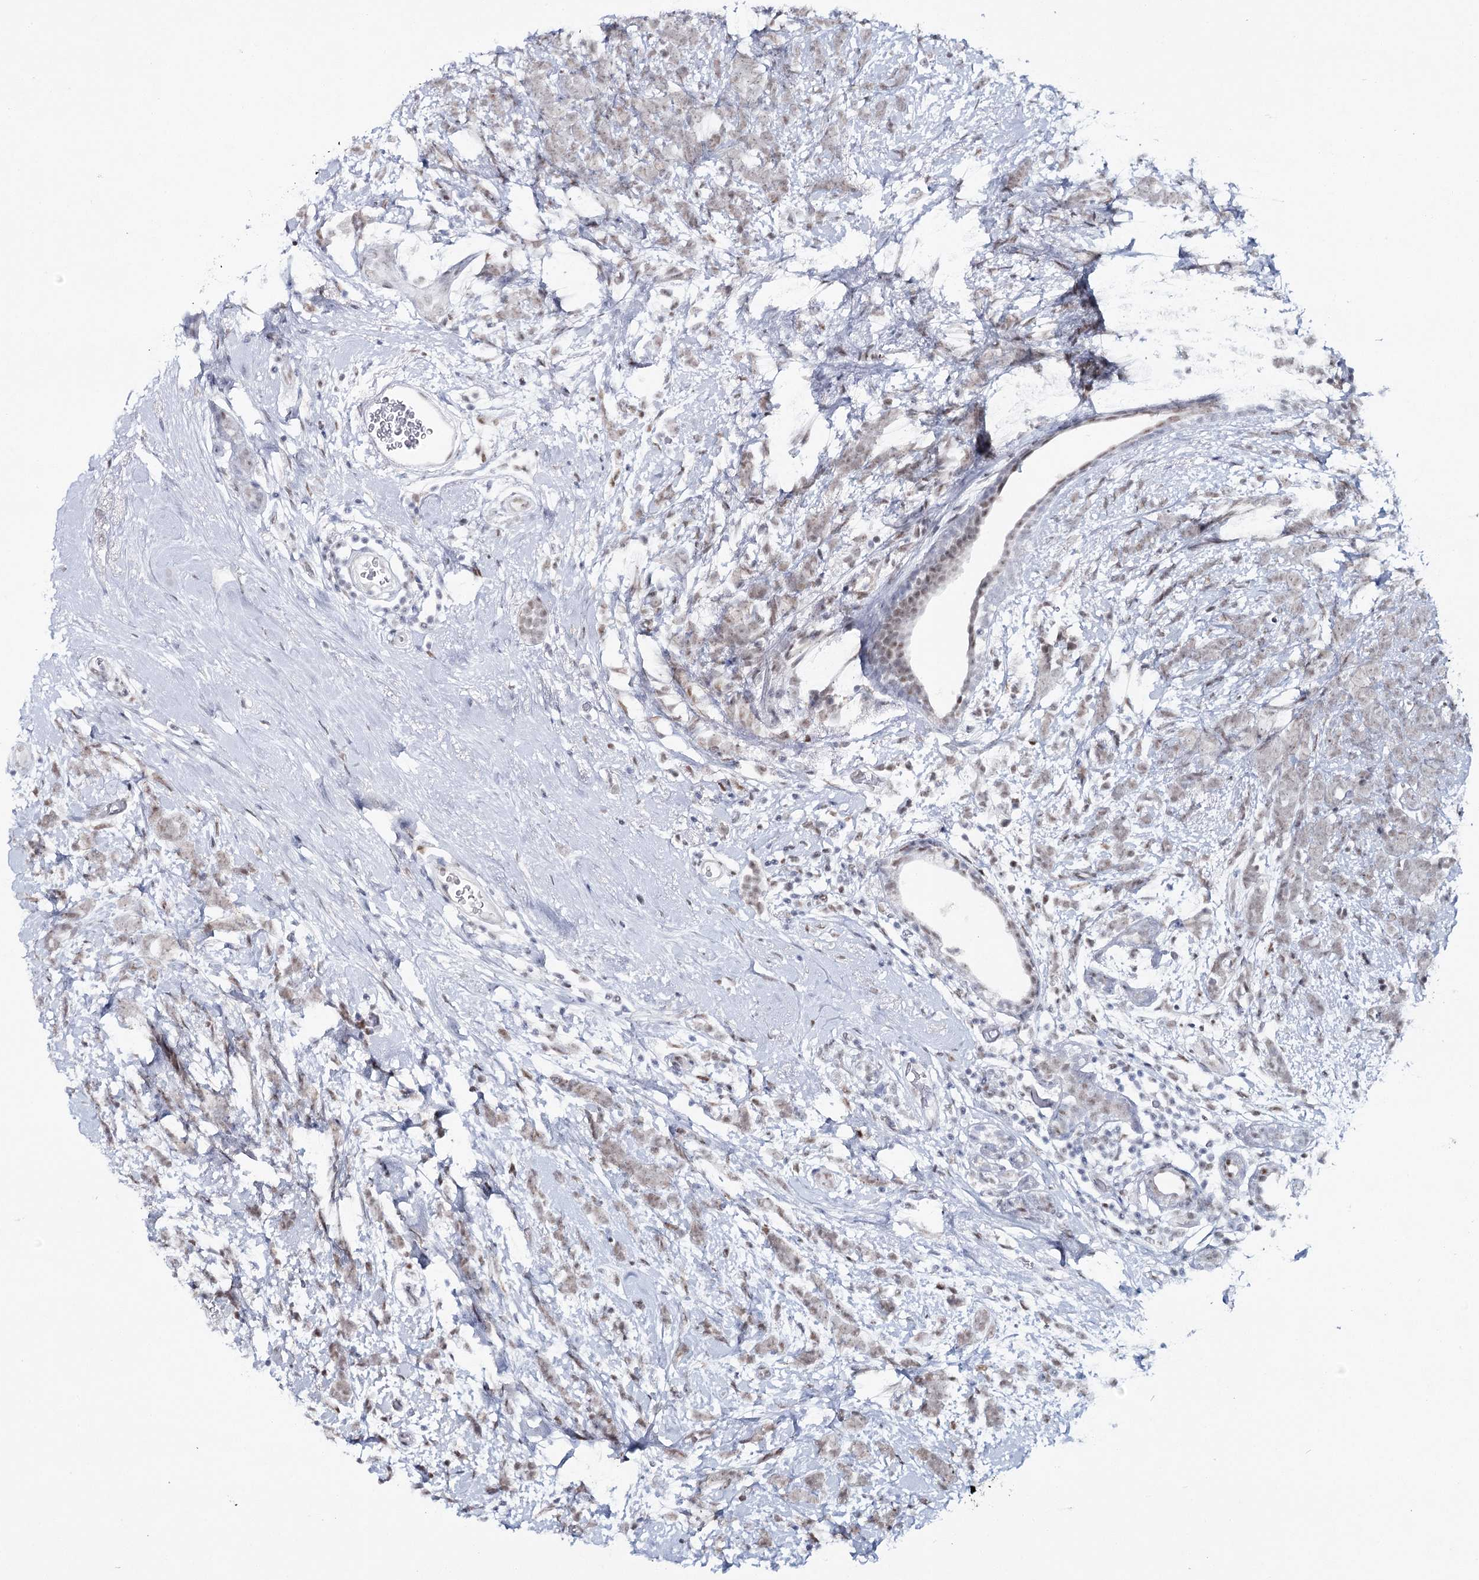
{"staining": {"intensity": "weak", "quantity": ">75%", "location": "nuclear"}, "tissue": "breast cancer", "cell_type": "Tumor cells", "image_type": "cancer", "snomed": [{"axis": "morphology", "description": "Lobular carcinoma"}, {"axis": "topography", "description": "Breast"}], "caption": "Immunohistochemical staining of lobular carcinoma (breast) shows low levels of weak nuclear protein positivity in approximately >75% of tumor cells.", "gene": "ZC3H8", "patient": {"sex": "female", "age": 58}}